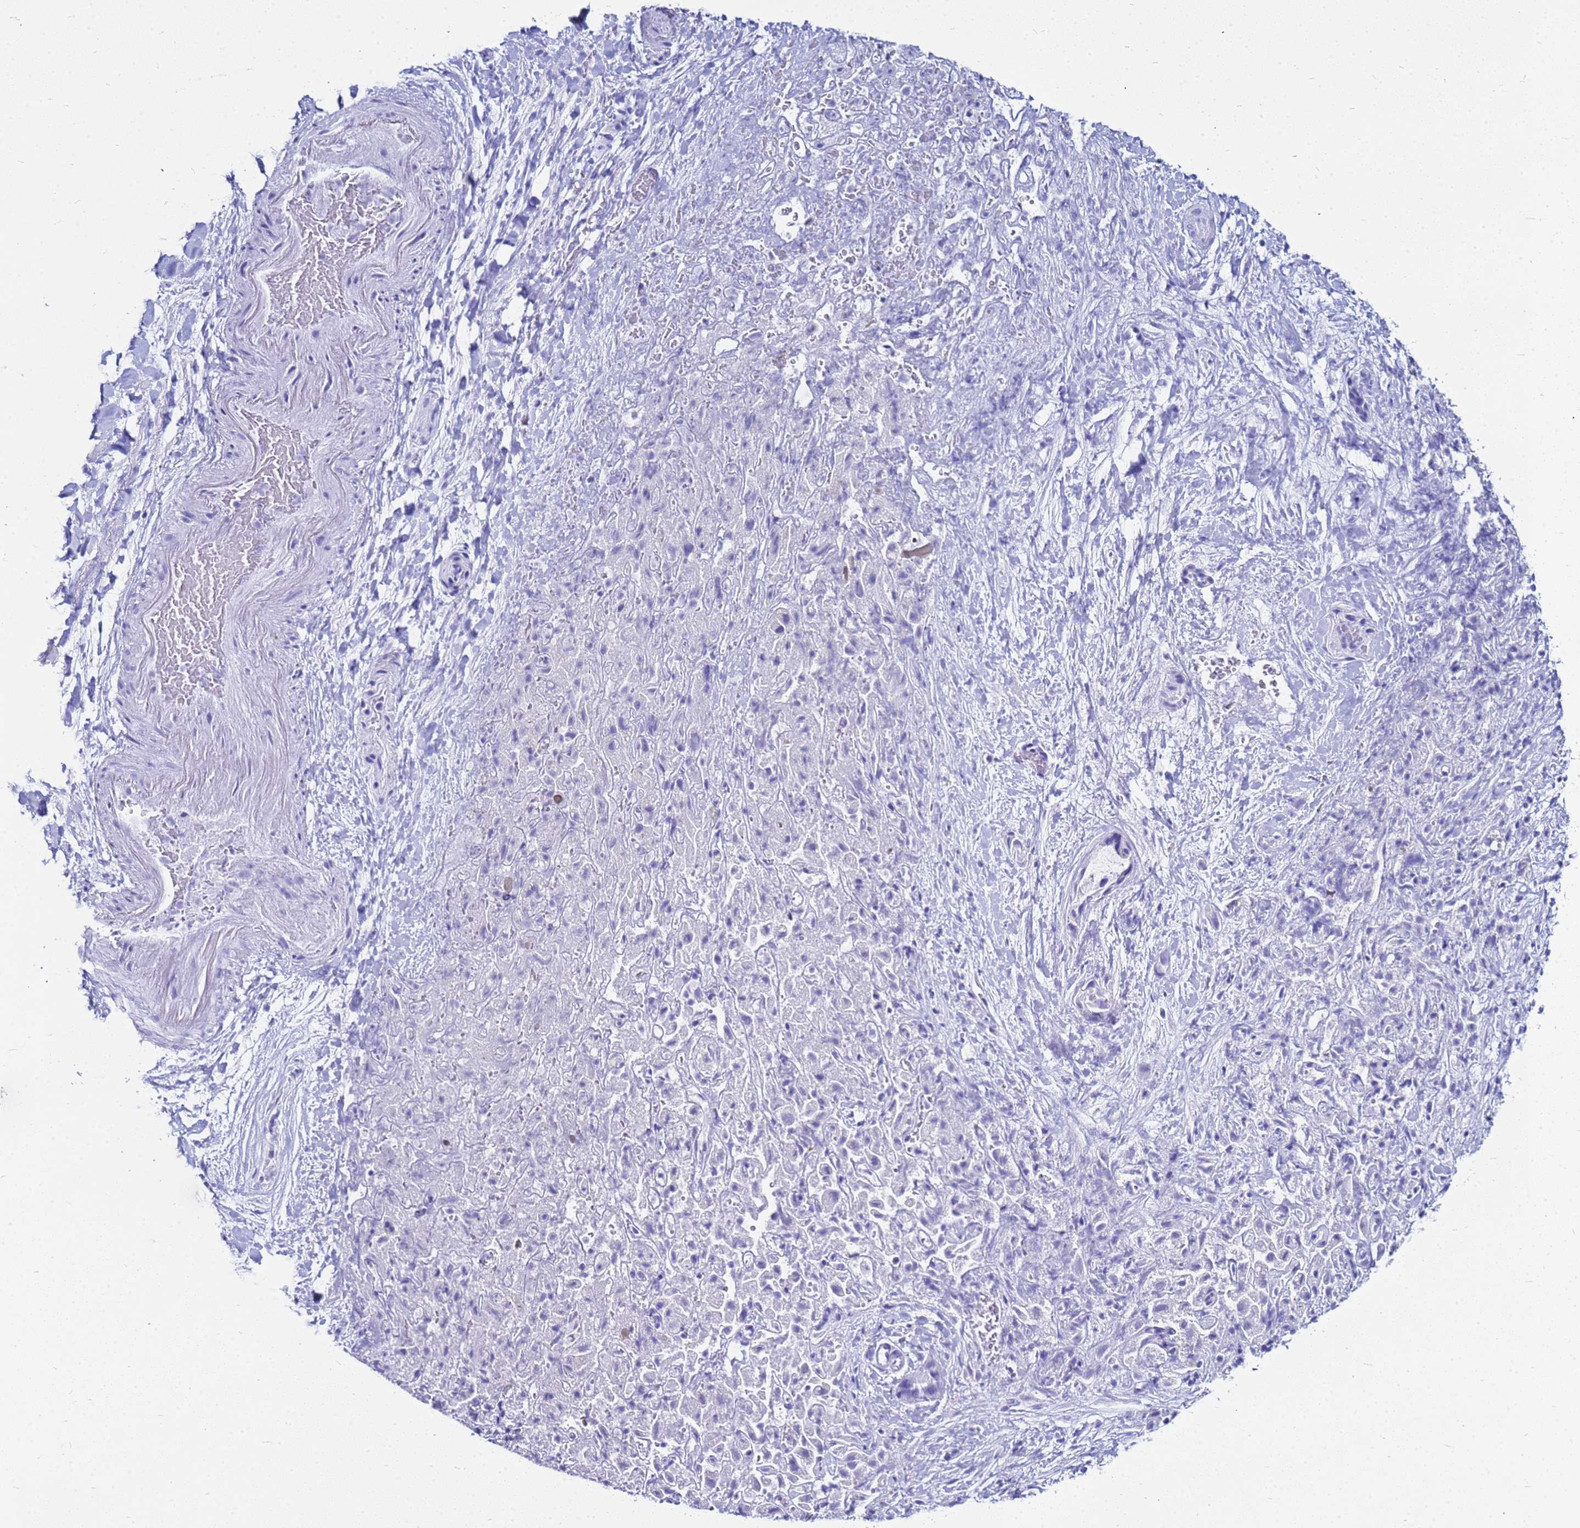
{"staining": {"intensity": "negative", "quantity": "none", "location": "none"}, "tissue": "liver cancer", "cell_type": "Tumor cells", "image_type": "cancer", "snomed": [{"axis": "morphology", "description": "Cholangiocarcinoma"}, {"axis": "topography", "description": "Liver"}], "caption": "A micrograph of cholangiocarcinoma (liver) stained for a protein reveals no brown staining in tumor cells. Brightfield microscopy of immunohistochemistry (IHC) stained with DAB (3,3'-diaminobenzidine) (brown) and hematoxylin (blue), captured at high magnification.", "gene": "CKB", "patient": {"sex": "female", "age": 52}}